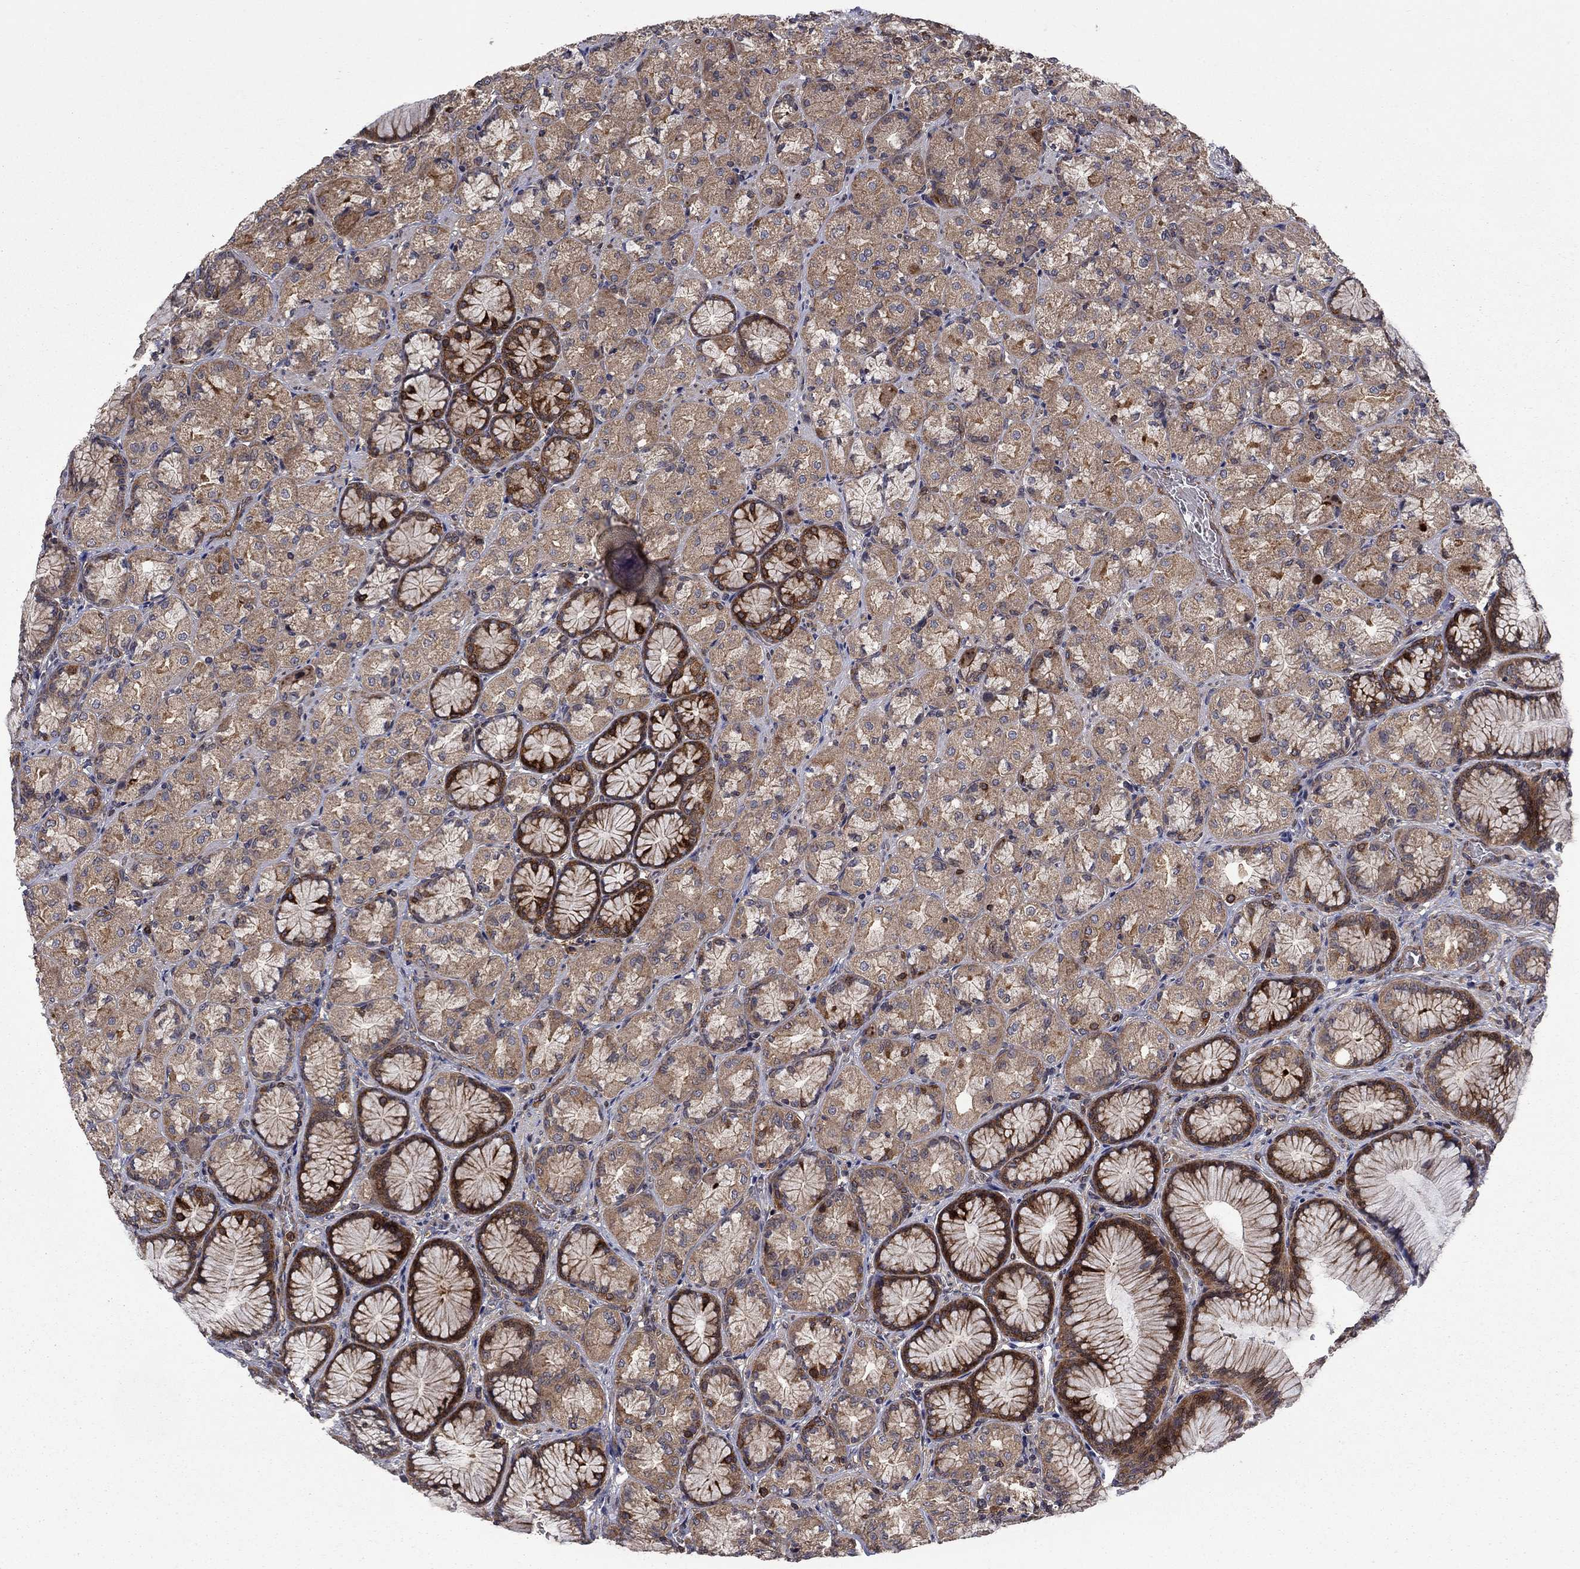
{"staining": {"intensity": "moderate", "quantity": "25%-75%", "location": "cytoplasmic/membranous"}, "tissue": "stomach", "cell_type": "Glandular cells", "image_type": "normal", "snomed": [{"axis": "morphology", "description": "Normal tissue, NOS"}, {"axis": "morphology", "description": "Adenocarcinoma, NOS"}, {"axis": "morphology", "description": "Adenocarcinoma, High grade"}, {"axis": "topography", "description": "Stomach, upper"}, {"axis": "topography", "description": "Stomach"}], "caption": "Immunohistochemical staining of benign stomach demonstrates medium levels of moderate cytoplasmic/membranous positivity in approximately 25%-75% of glandular cells.", "gene": "HDAC4", "patient": {"sex": "female", "age": 65}}